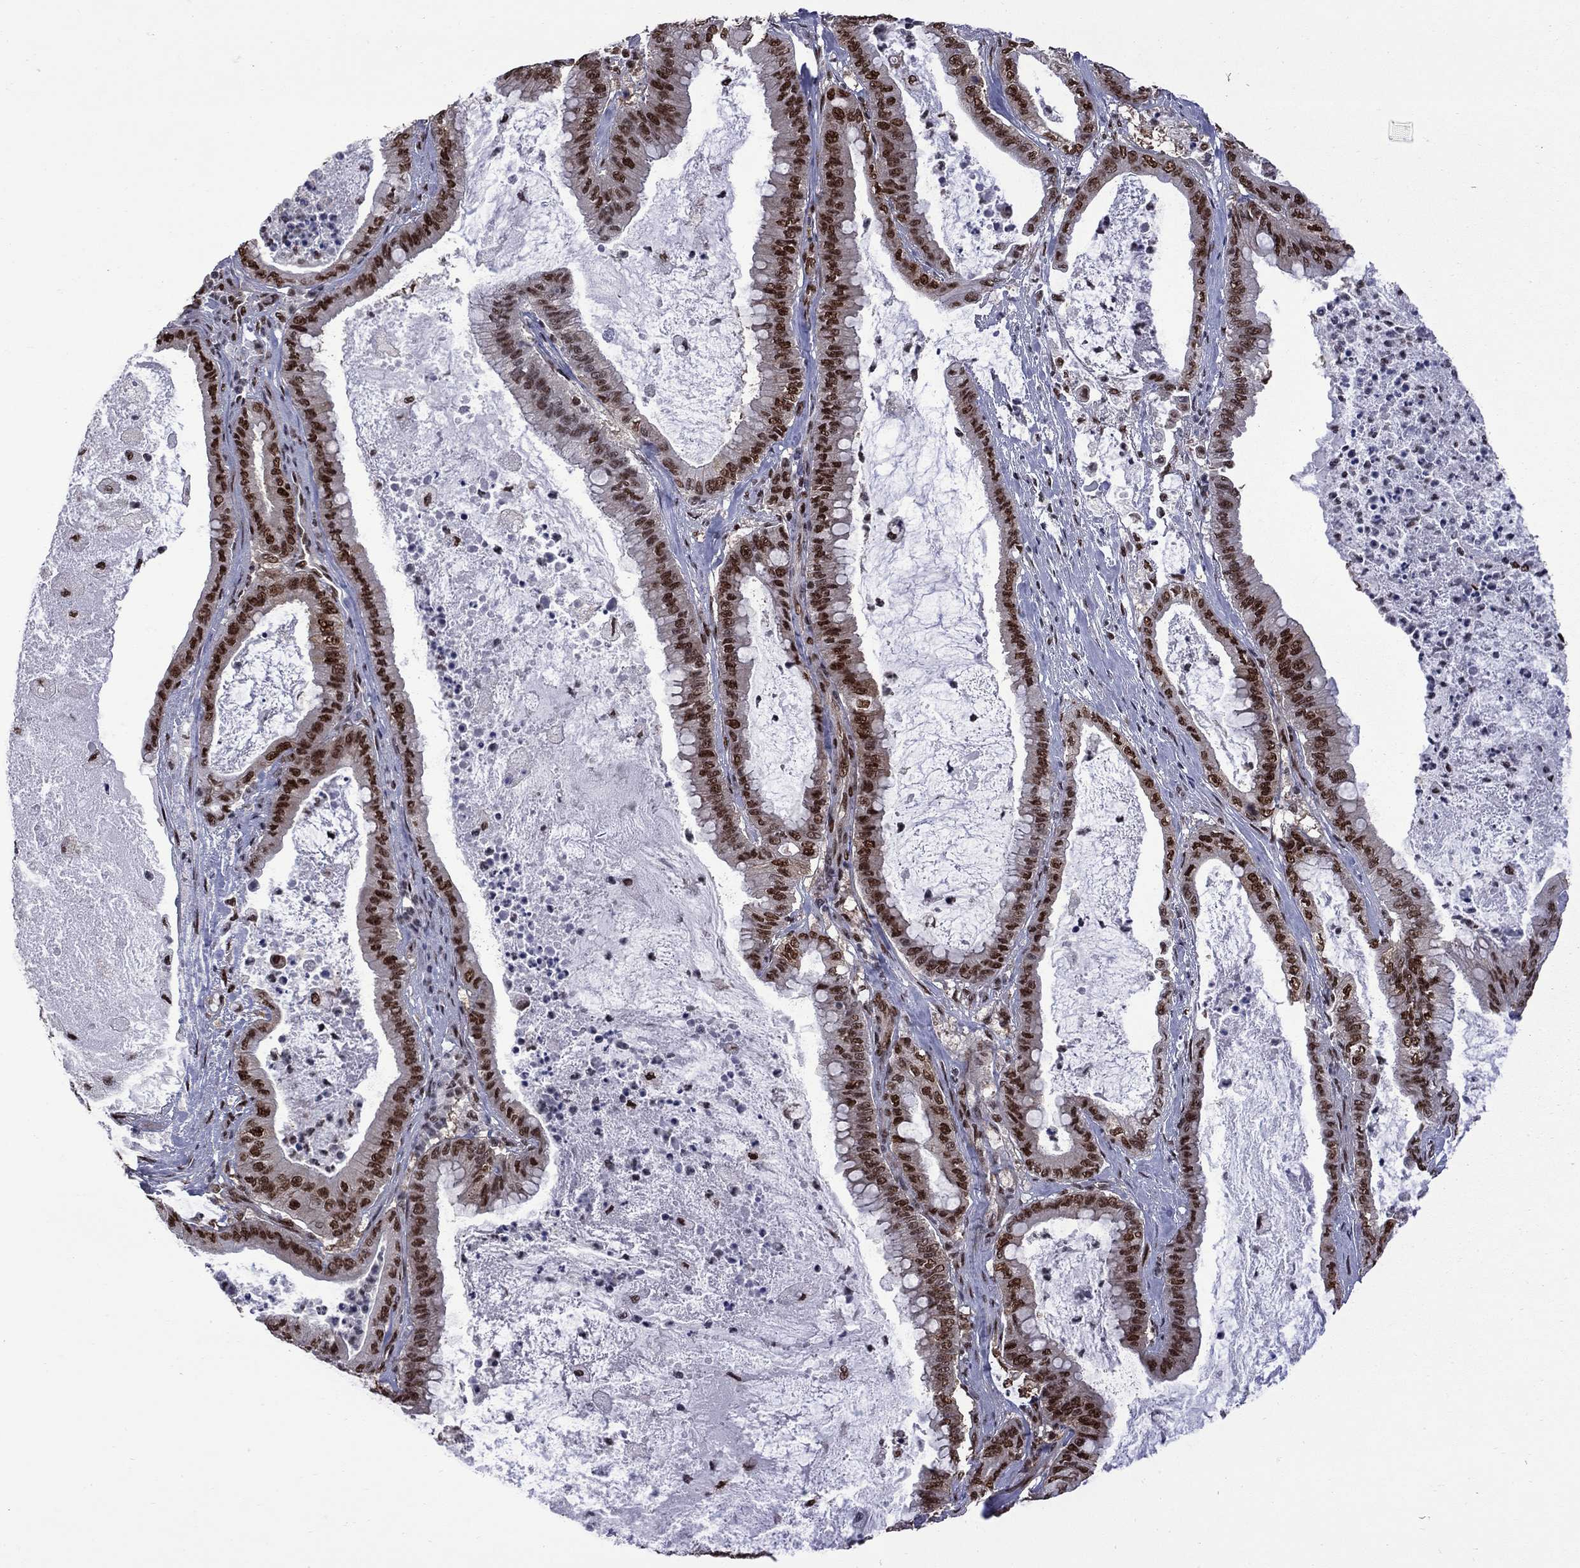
{"staining": {"intensity": "strong", "quantity": ">75%", "location": "nuclear"}, "tissue": "pancreatic cancer", "cell_type": "Tumor cells", "image_type": "cancer", "snomed": [{"axis": "morphology", "description": "Adenocarcinoma, NOS"}, {"axis": "topography", "description": "Pancreas"}], "caption": "Protein analysis of adenocarcinoma (pancreatic) tissue demonstrates strong nuclear expression in approximately >75% of tumor cells.", "gene": "MED25", "patient": {"sex": "male", "age": 71}}